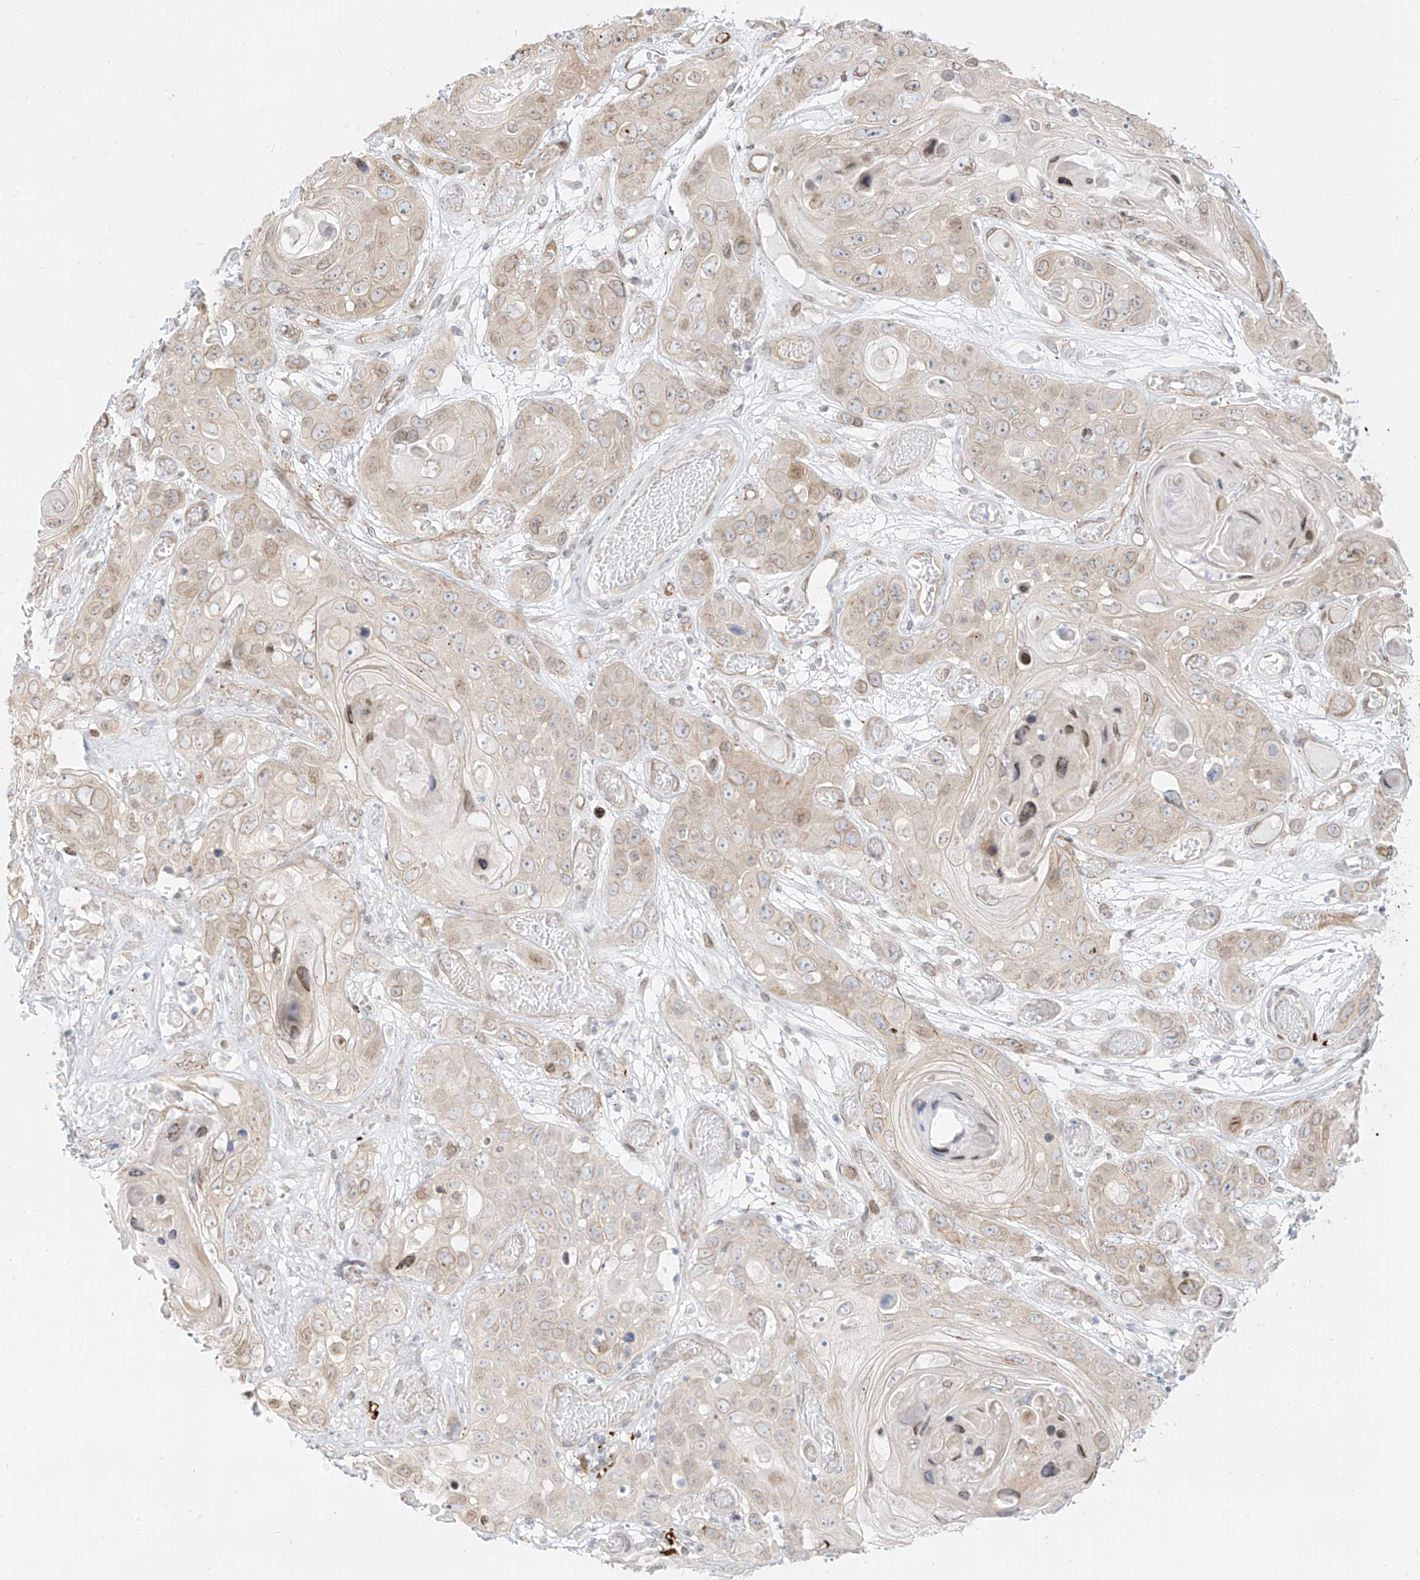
{"staining": {"intensity": "weak", "quantity": "<25%", "location": "cytoplasmic/membranous"}, "tissue": "skin cancer", "cell_type": "Tumor cells", "image_type": "cancer", "snomed": [{"axis": "morphology", "description": "Squamous cell carcinoma, NOS"}, {"axis": "topography", "description": "Skin"}], "caption": "Tumor cells show no significant positivity in squamous cell carcinoma (skin).", "gene": "NHSL1", "patient": {"sex": "male", "age": 55}}